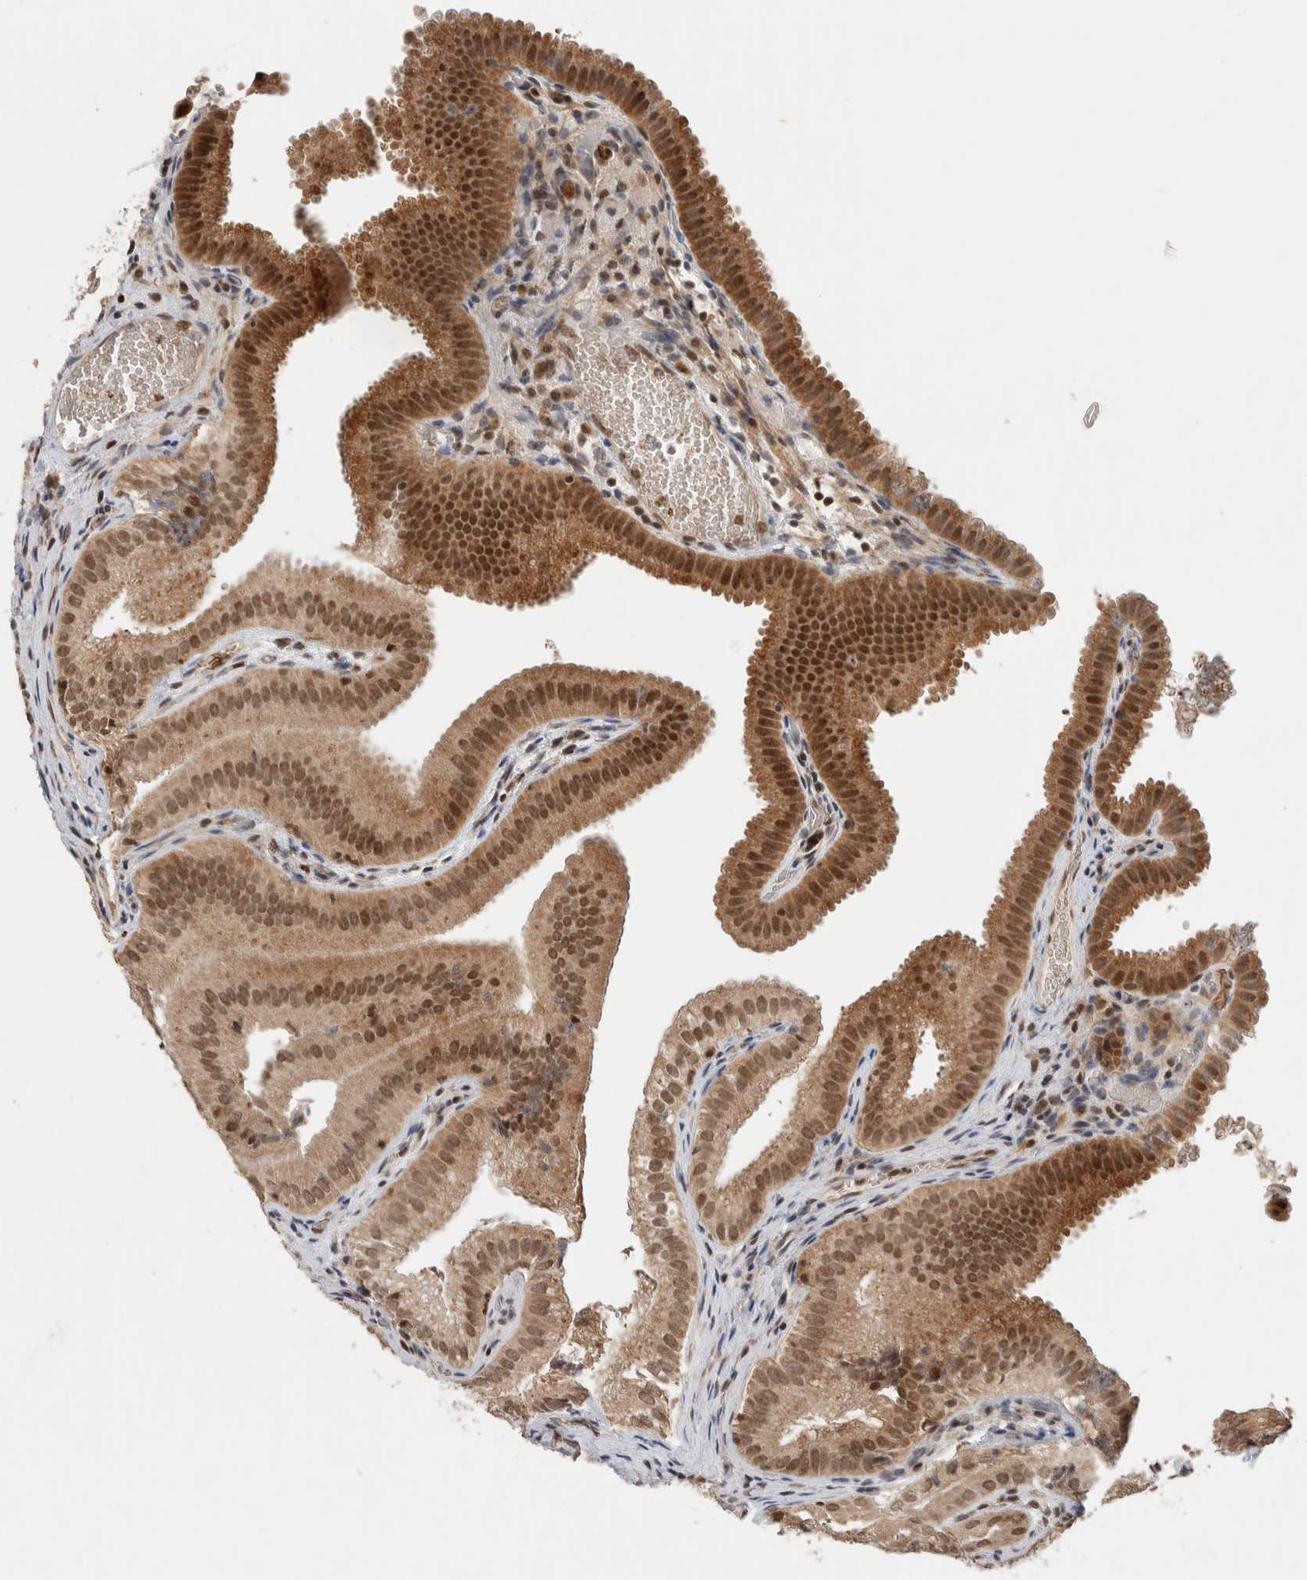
{"staining": {"intensity": "moderate", "quantity": ">75%", "location": "cytoplasmic/membranous,nuclear"}, "tissue": "gallbladder", "cell_type": "Glandular cells", "image_type": "normal", "snomed": [{"axis": "morphology", "description": "Normal tissue, NOS"}, {"axis": "topography", "description": "Gallbladder"}], "caption": "Immunohistochemistry photomicrograph of unremarkable gallbladder: gallbladder stained using immunohistochemistry displays medium levels of moderate protein expression localized specifically in the cytoplasmic/membranous,nuclear of glandular cells, appearing as a cytoplasmic/membranous,nuclear brown color.", "gene": "KCNK1", "patient": {"sex": "female", "age": 30}}